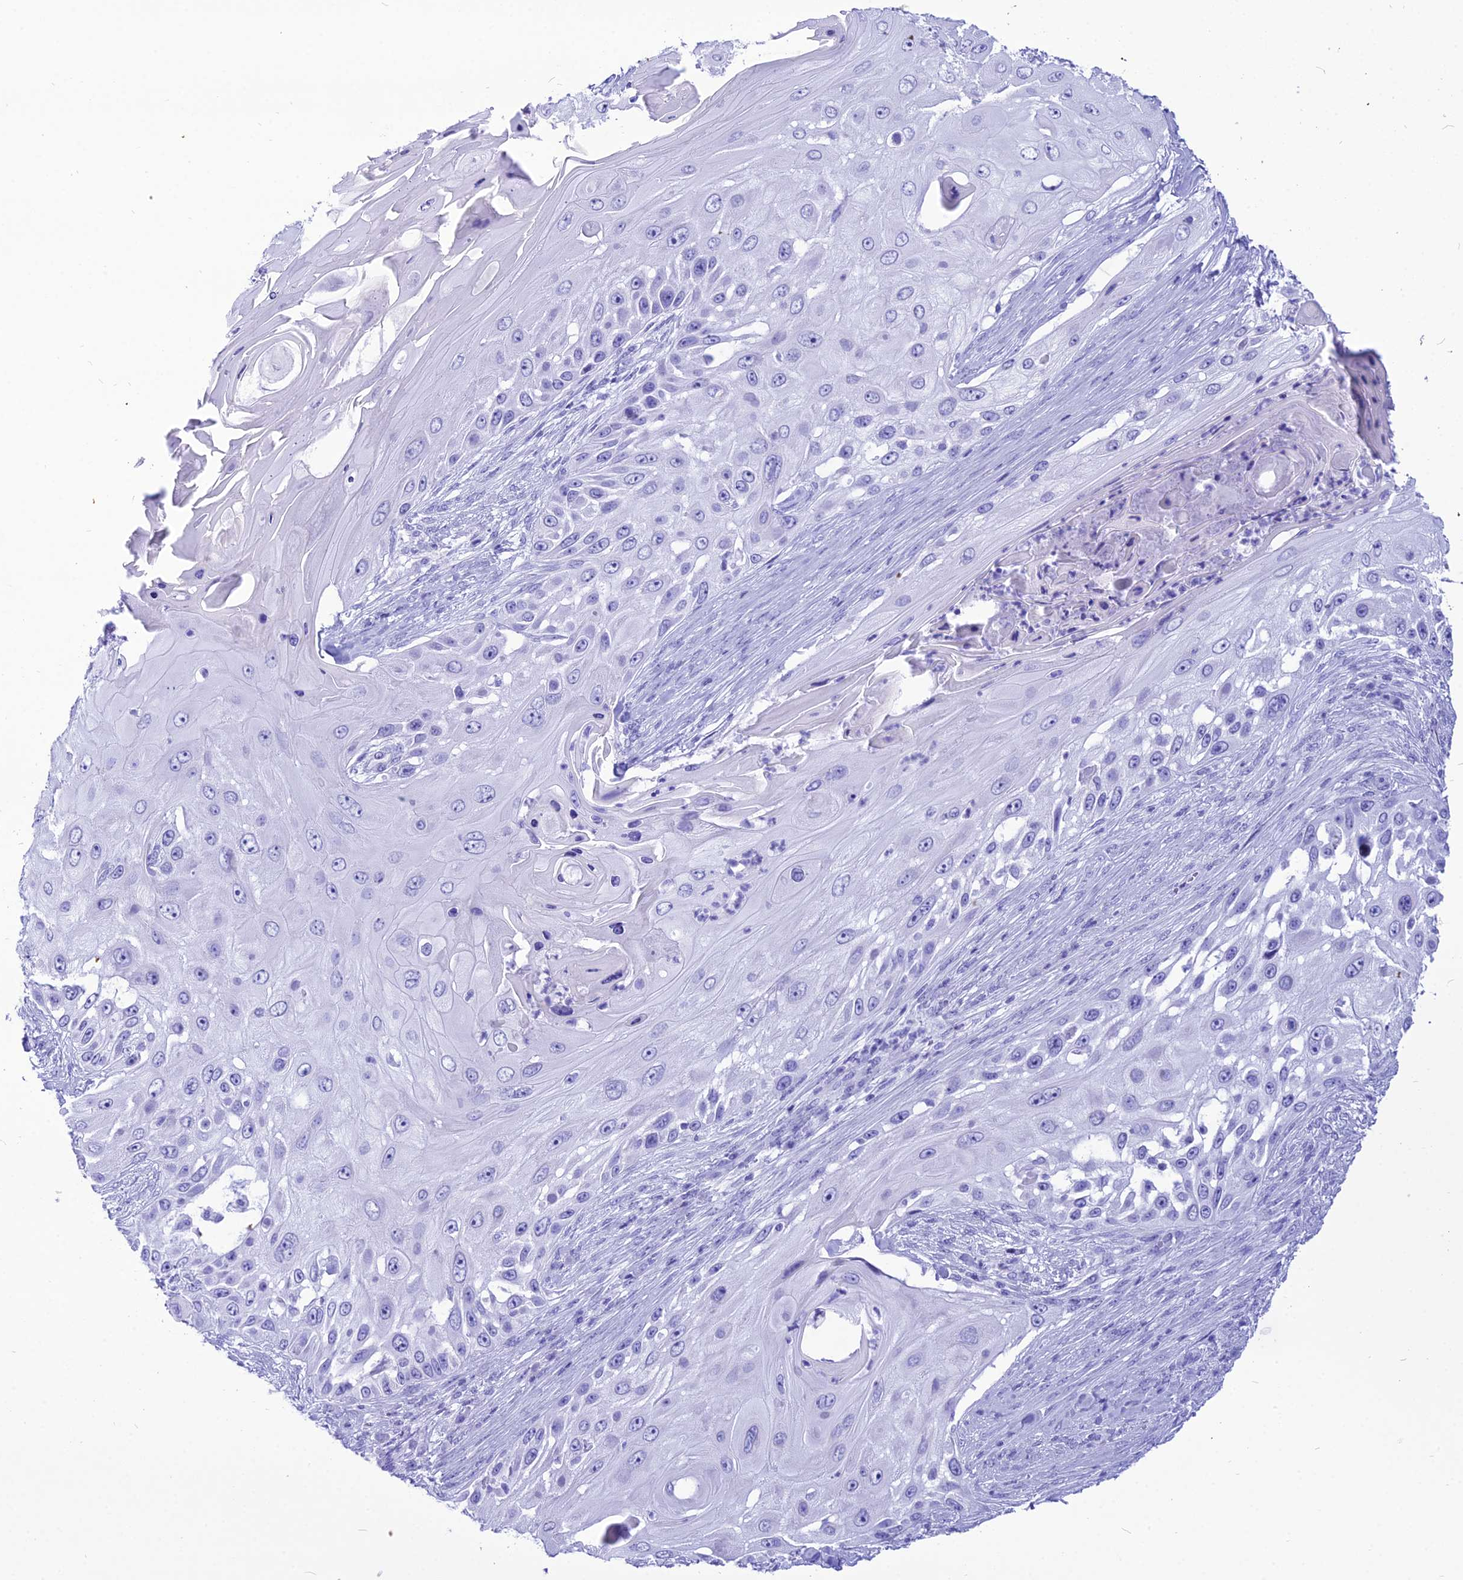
{"staining": {"intensity": "negative", "quantity": "none", "location": "none"}, "tissue": "skin cancer", "cell_type": "Tumor cells", "image_type": "cancer", "snomed": [{"axis": "morphology", "description": "Squamous cell carcinoma, NOS"}, {"axis": "topography", "description": "Skin"}], "caption": "High power microscopy micrograph of an immunohistochemistry (IHC) photomicrograph of skin cancer, revealing no significant staining in tumor cells.", "gene": "PNMA5", "patient": {"sex": "female", "age": 44}}